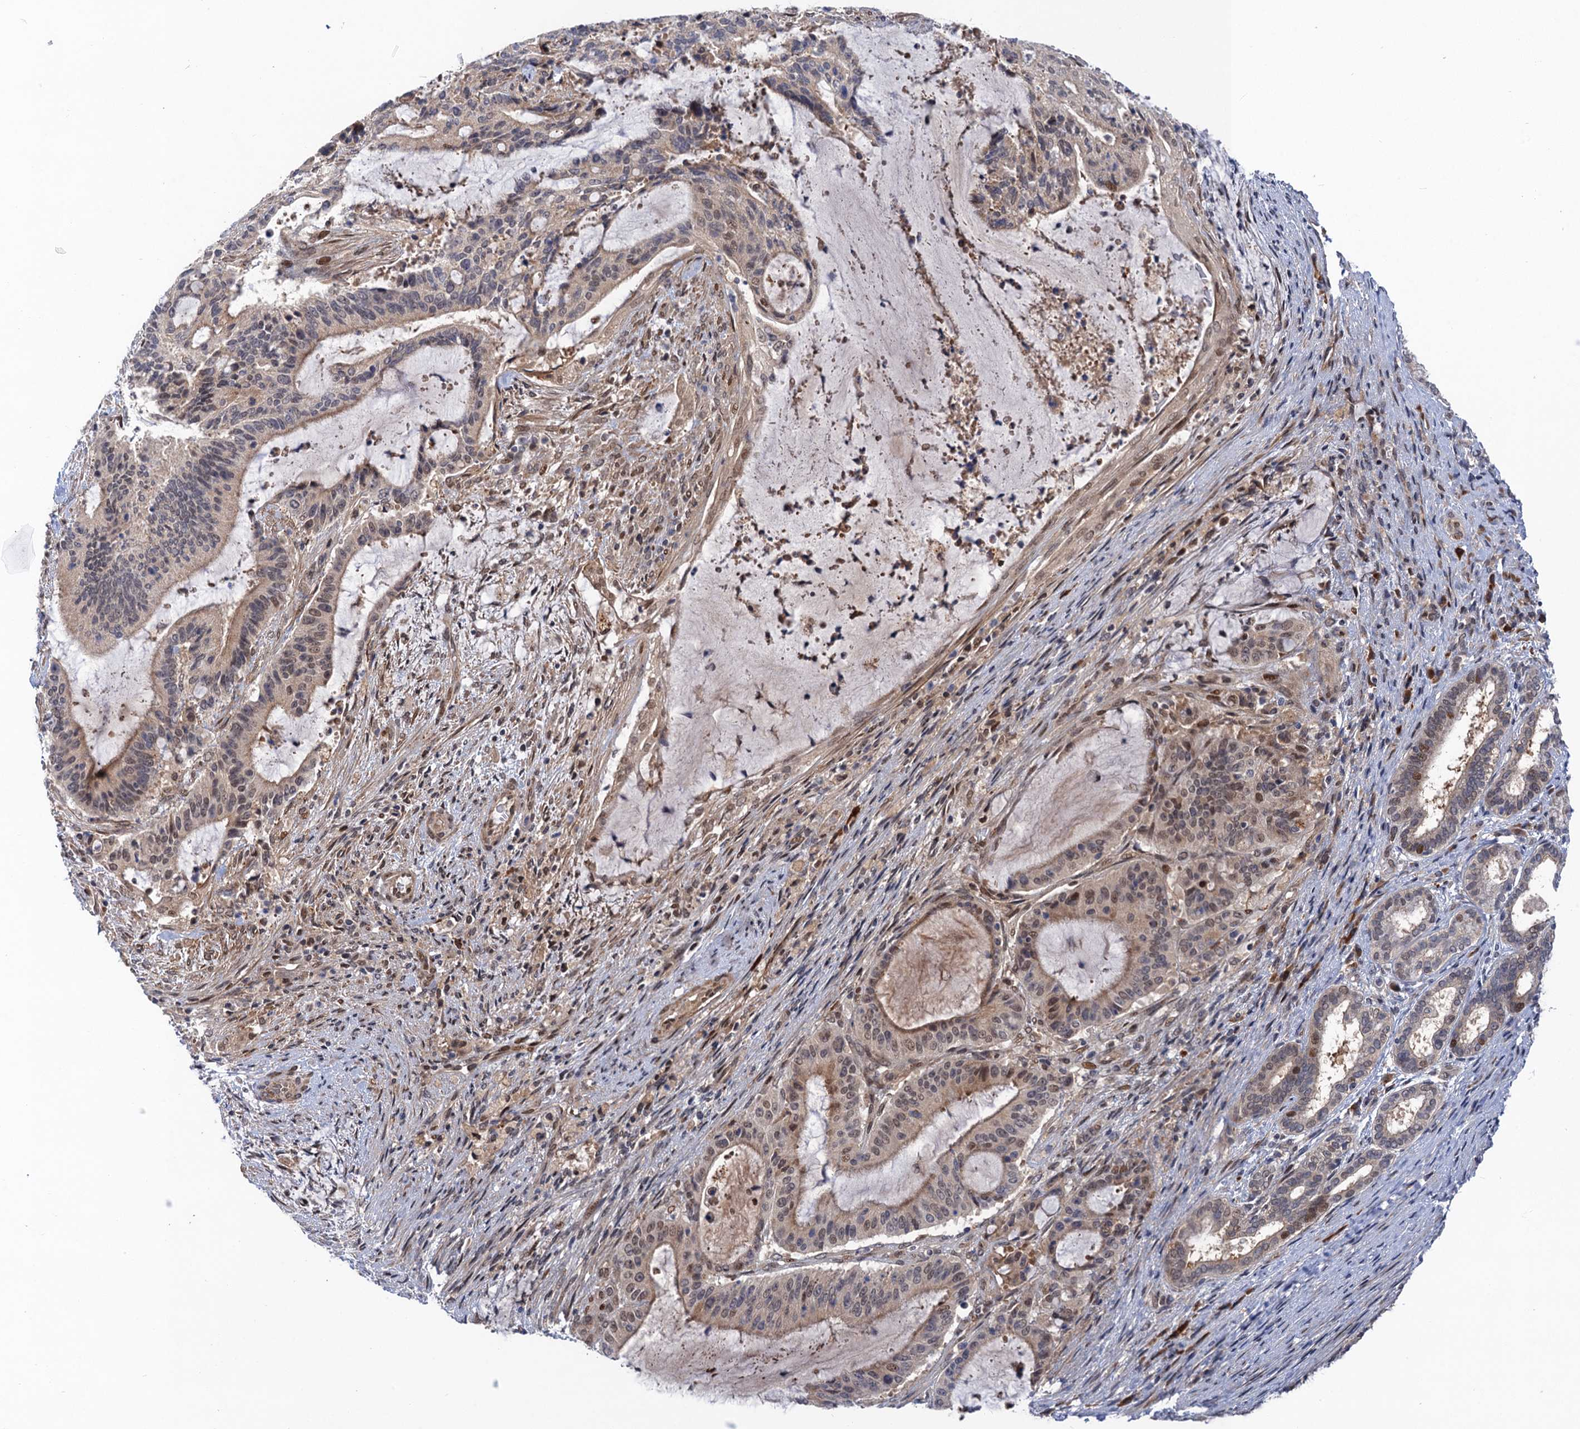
{"staining": {"intensity": "moderate", "quantity": "<25%", "location": "nuclear"}, "tissue": "liver cancer", "cell_type": "Tumor cells", "image_type": "cancer", "snomed": [{"axis": "morphology", "description": "Normal tissue, NOS"}, {"axis": "morphology", "description": "Cholangiocarcinoma"}, {"axis": "topography", "description": "Liver"}, {"axis": "topography", "description": "Peripheral nerve tissue"}], "caption": "Brown immunohistochemical staining in human liver cancer (cholangiocarcinoma) exhibits moderate nuclear staining in about <25% of tumor cells. (DAB (3,3'-diaminobenzidine) = brown stain, brightfield microscopy at high magnification).", "gene": "NEK8", "patient": {"sex": "female", "age": 73}}